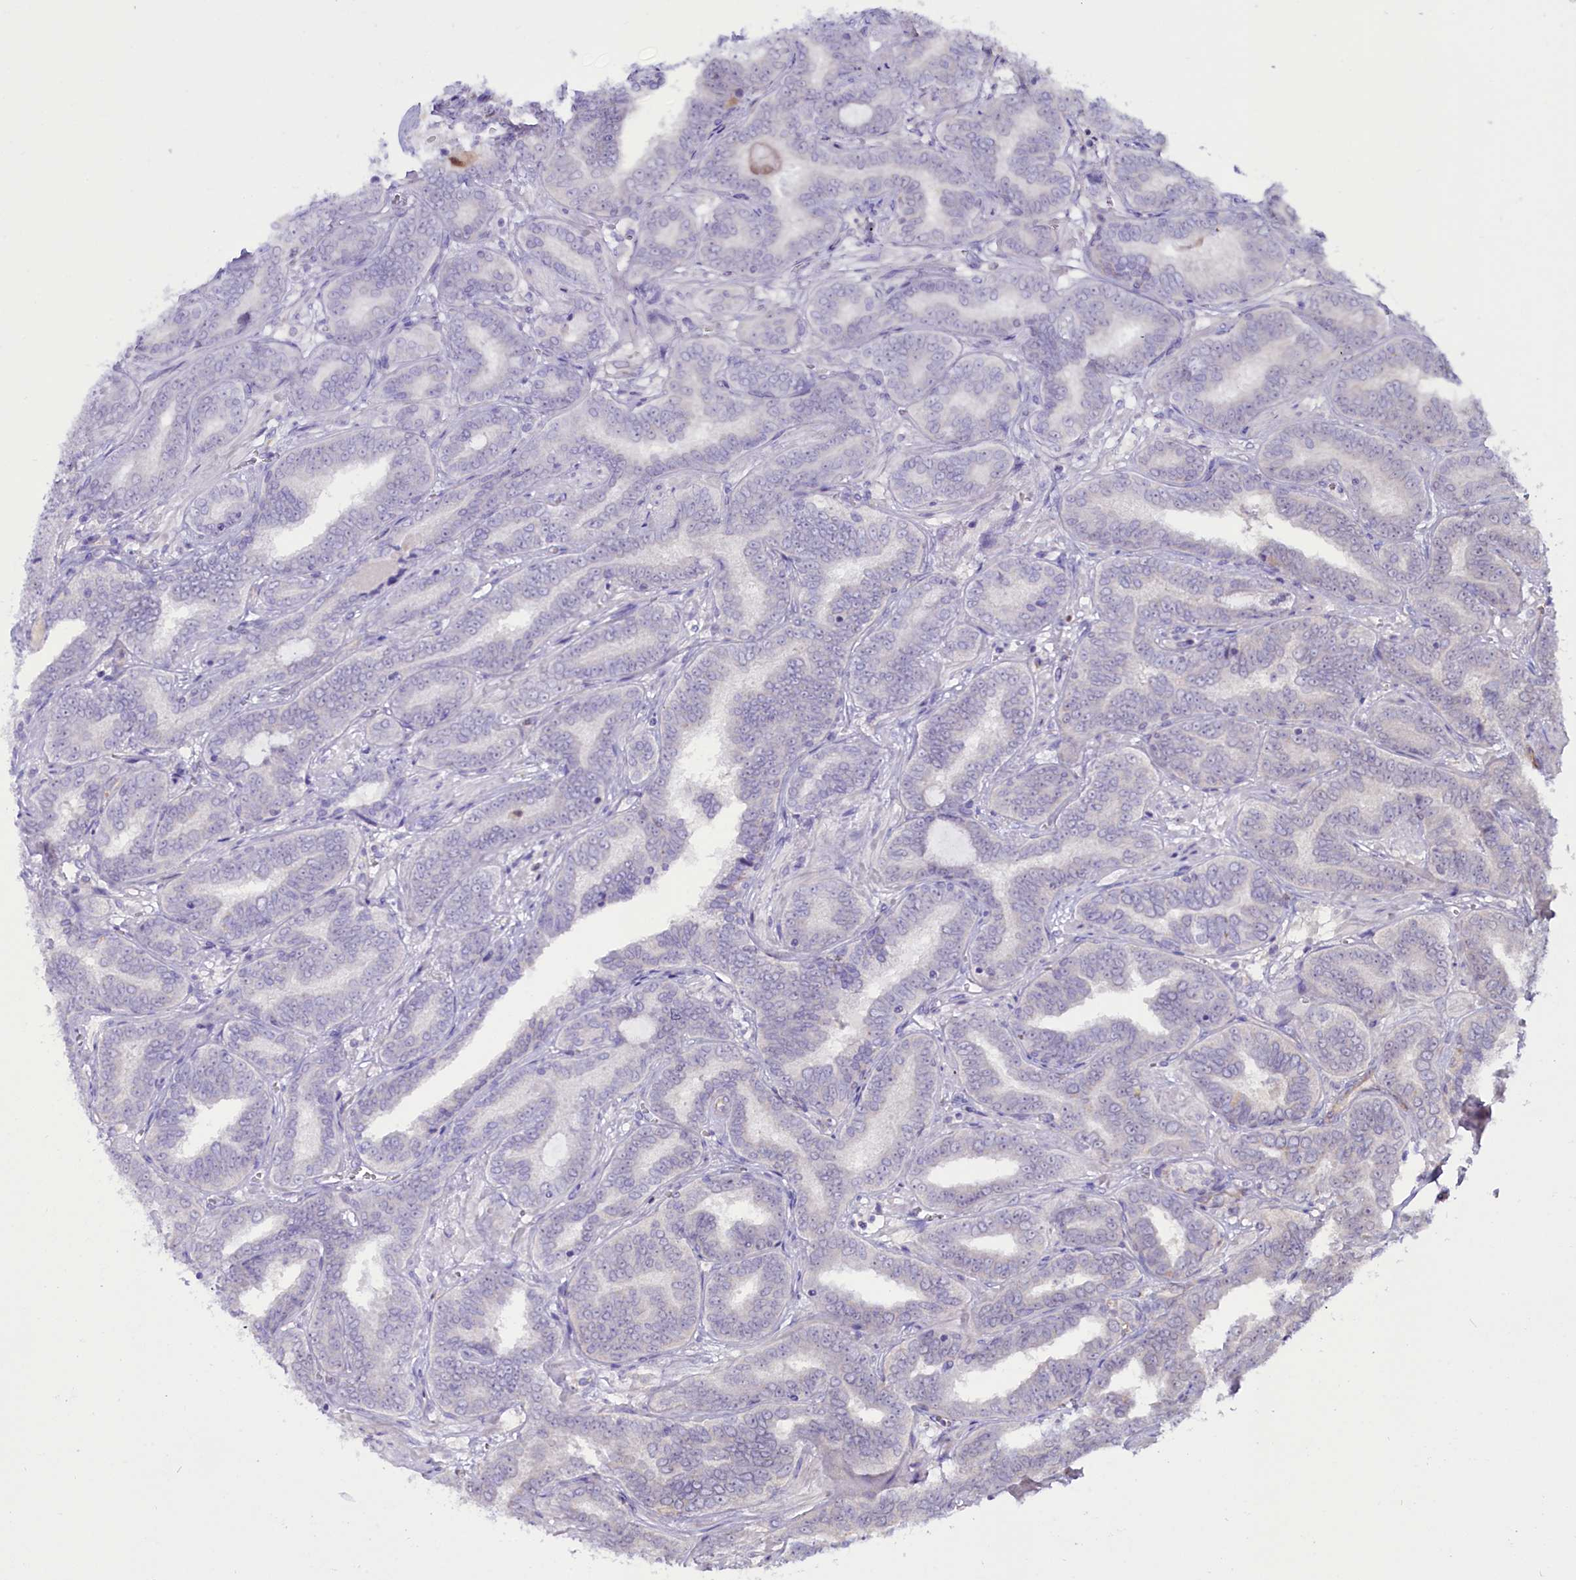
{"staining": {"intensity": "negative", "quantity": "none", "location": "none"}, "tissue": "prostate cancer", "cell_type": "Tumor cells", "image_type": "cancer", "snomed": [{"axis": "morphology", "description": "Adenocarcinoma, High grade"}, {"axis": "topography", "description": "Prostate"}], "caption": "Immunohistochemical staining of prostate cancer (high-grade adenocarcinoma) exhibits no significant staining in tumor cells.", "gene": "PDILT", "patient": {"sex": "male", "age": 67}}